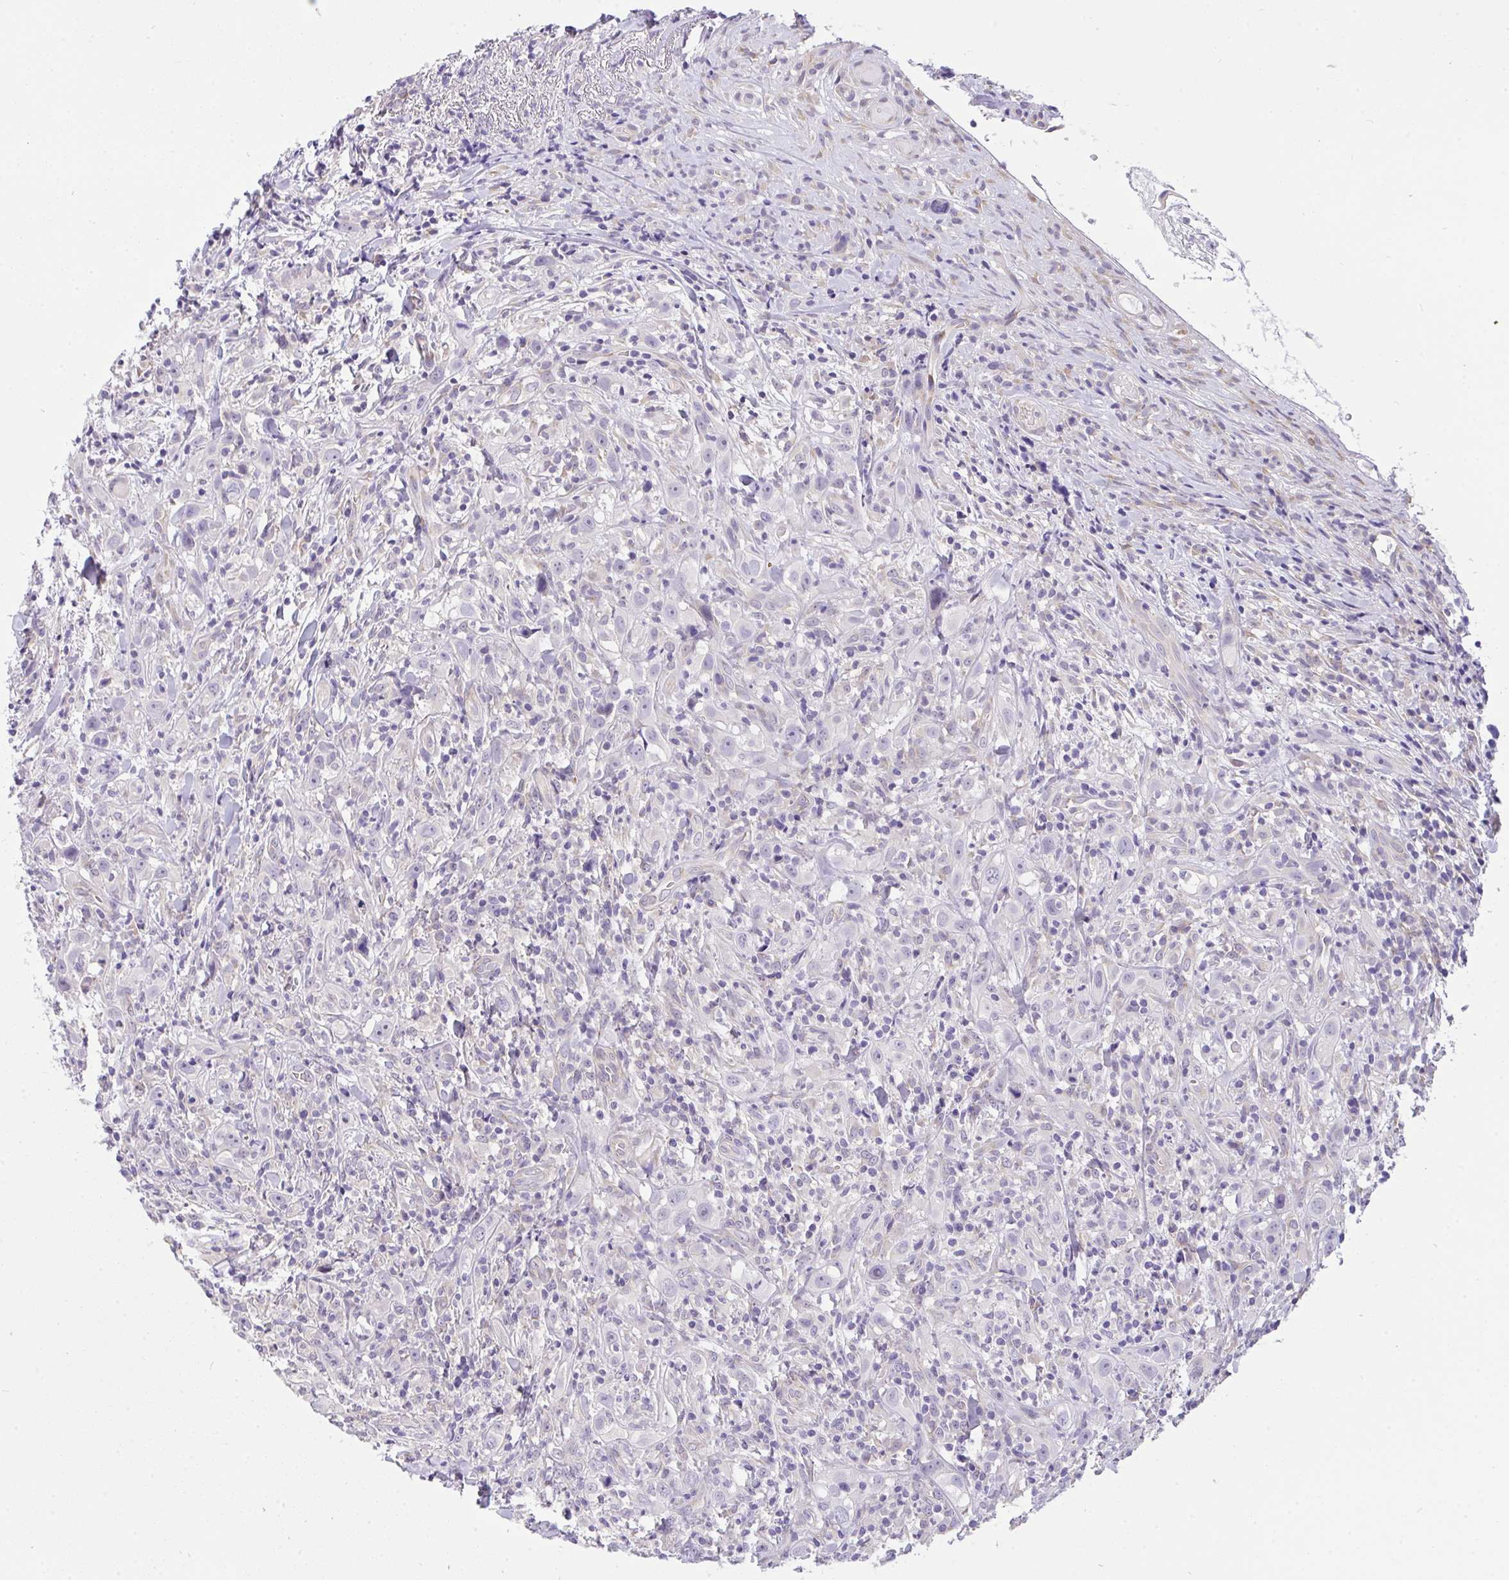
{"staining": {"intensity": "negative", "quantity": "none", "location": "none"}, "tissue": "head and neck cancer", "cell_type": "Tumor cells", "image_type": "cancer", "snomed": [{"axis": "morphology", "description": "Squamous cell carcinoma, NOS"}, {"axis": "topography", "description": "Head-Neck"}], "caption": "A high-resolution micrograph shows immunohistochemistry staining of head and neck squamous cell carcinoma, which shows no significant expression in tumor cells.", "gene": "VGLL3", "patient": {"sex": "female", "age": 95}}